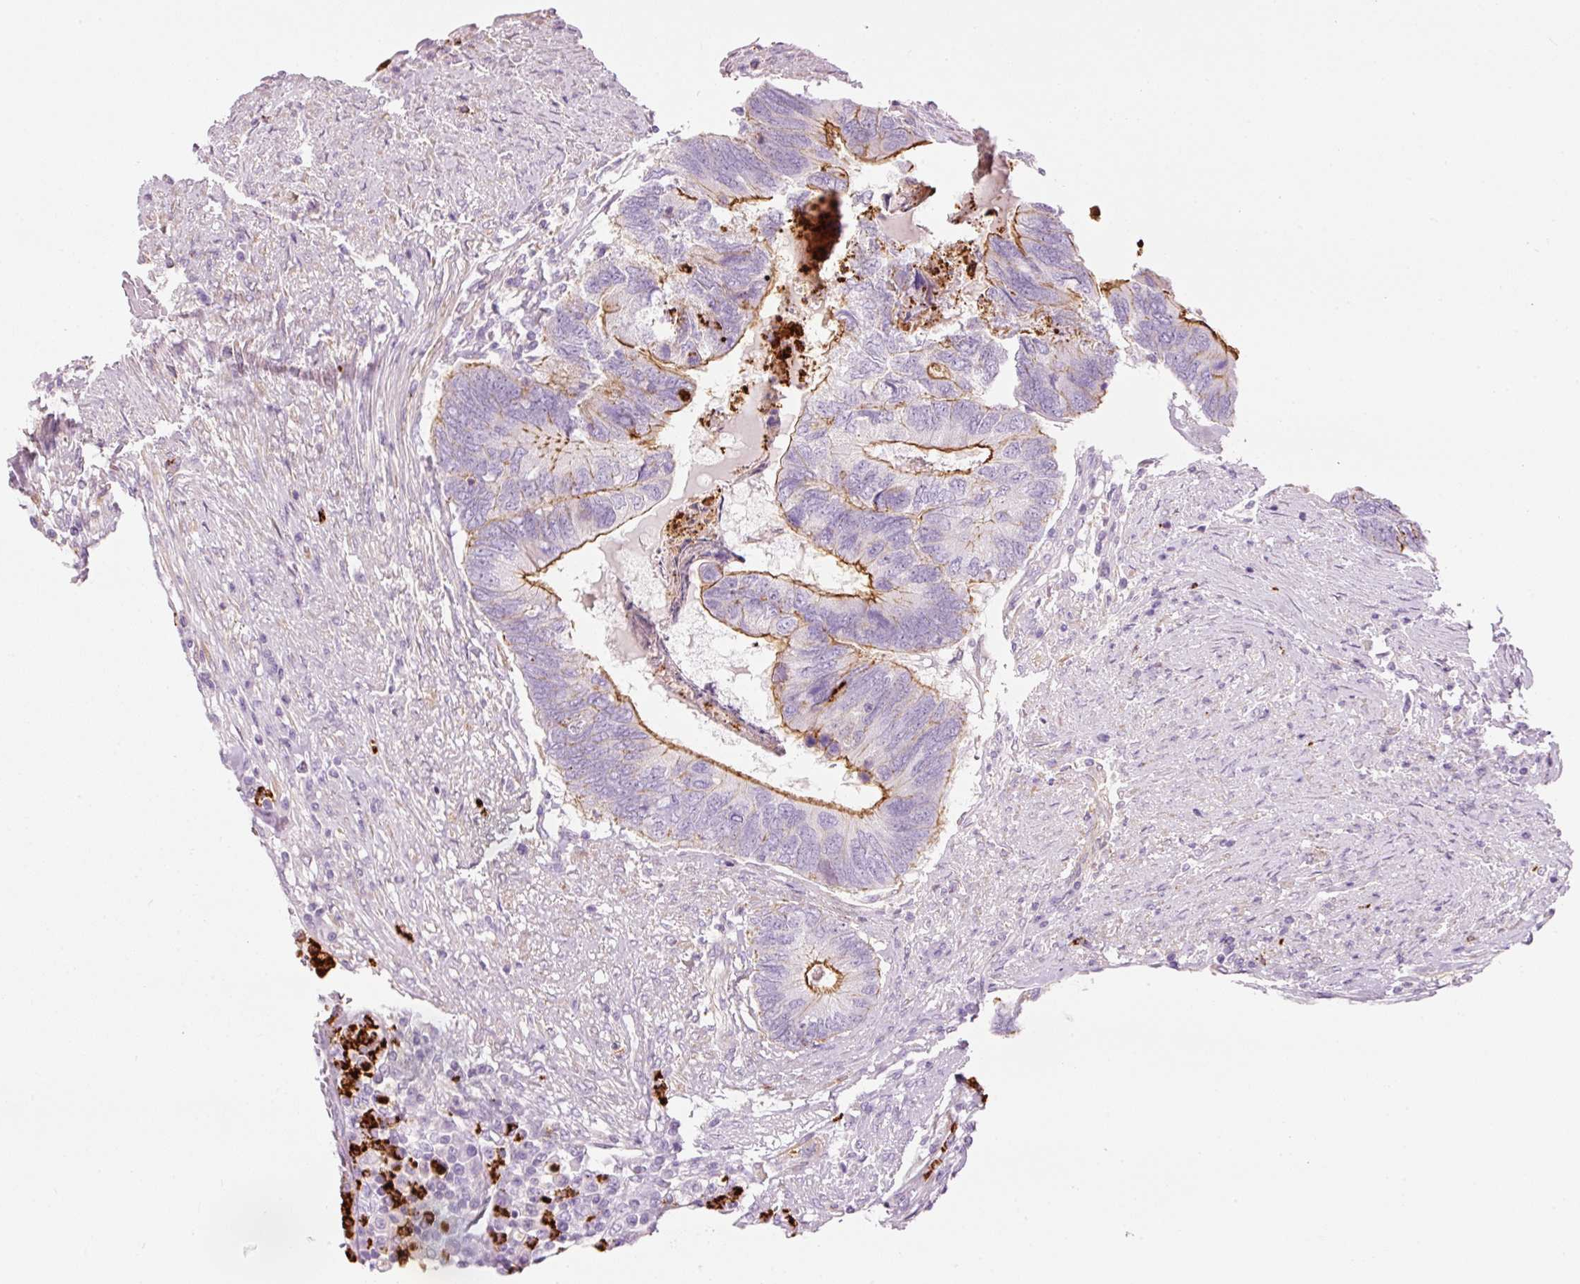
{"staining": {"intensity": "moderate", "quantity": "<25%", "location": "cytoplasmic/membranous"}, "tissue": "colorectal cancer", "cell_type": "Tumor cells", "image_type": "cancer", "snomed": [{"axis": "morphology", "description": "Adenocarcinoma, NOS"}, {"axis": "topography", "description": "Colon"}], "caption": "The immunohistochemical stain labels moderate cytoplasmic/membranous expression in tumor cells of colorectal cancer tissue.", "gene": "MAP3K3", "patient": {"sex": "female", "age": 67}}